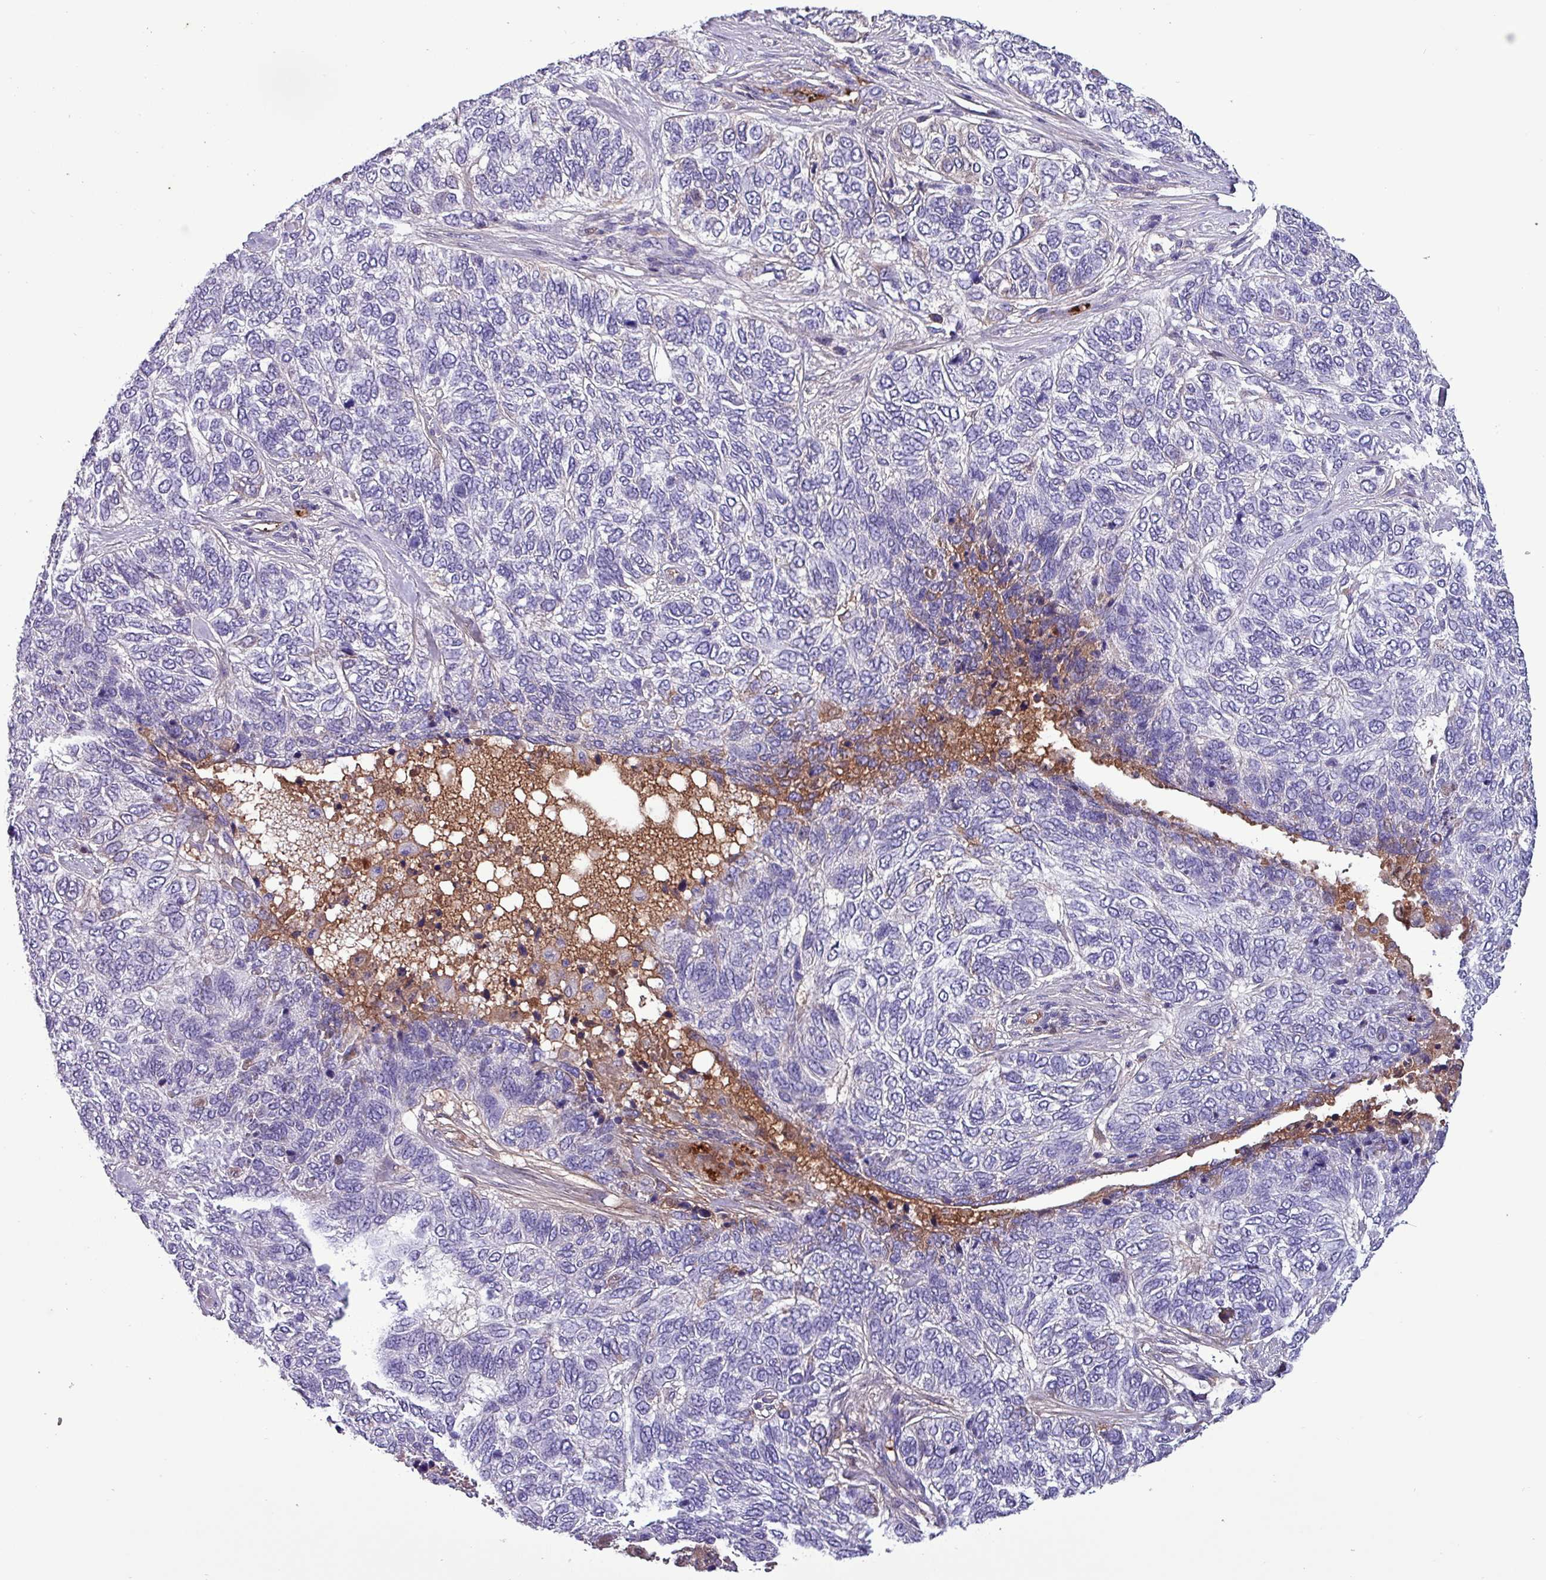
{"staining": {"intensity": "negative", "quantity": "none", "location": "none"}, "tissue": "skin cancer", "cell_type": "Tumor cells", "image_type": "cancer", "snomed": [{"axis": "morphology", "description": "Basal cell carcinoma"}, {"axis": "topography", "description": "Skin"}], "caption": "Histopathology image shows no protein staining in tumor cells of skin cancer (basal cell carcinoma) tissue. (DAB (3,3'-diaminobenzidine) IHC visualized using brightfield microscopy, high magnification).", "gene": "HP", "patient": {"sex": "female", "age": 65}}